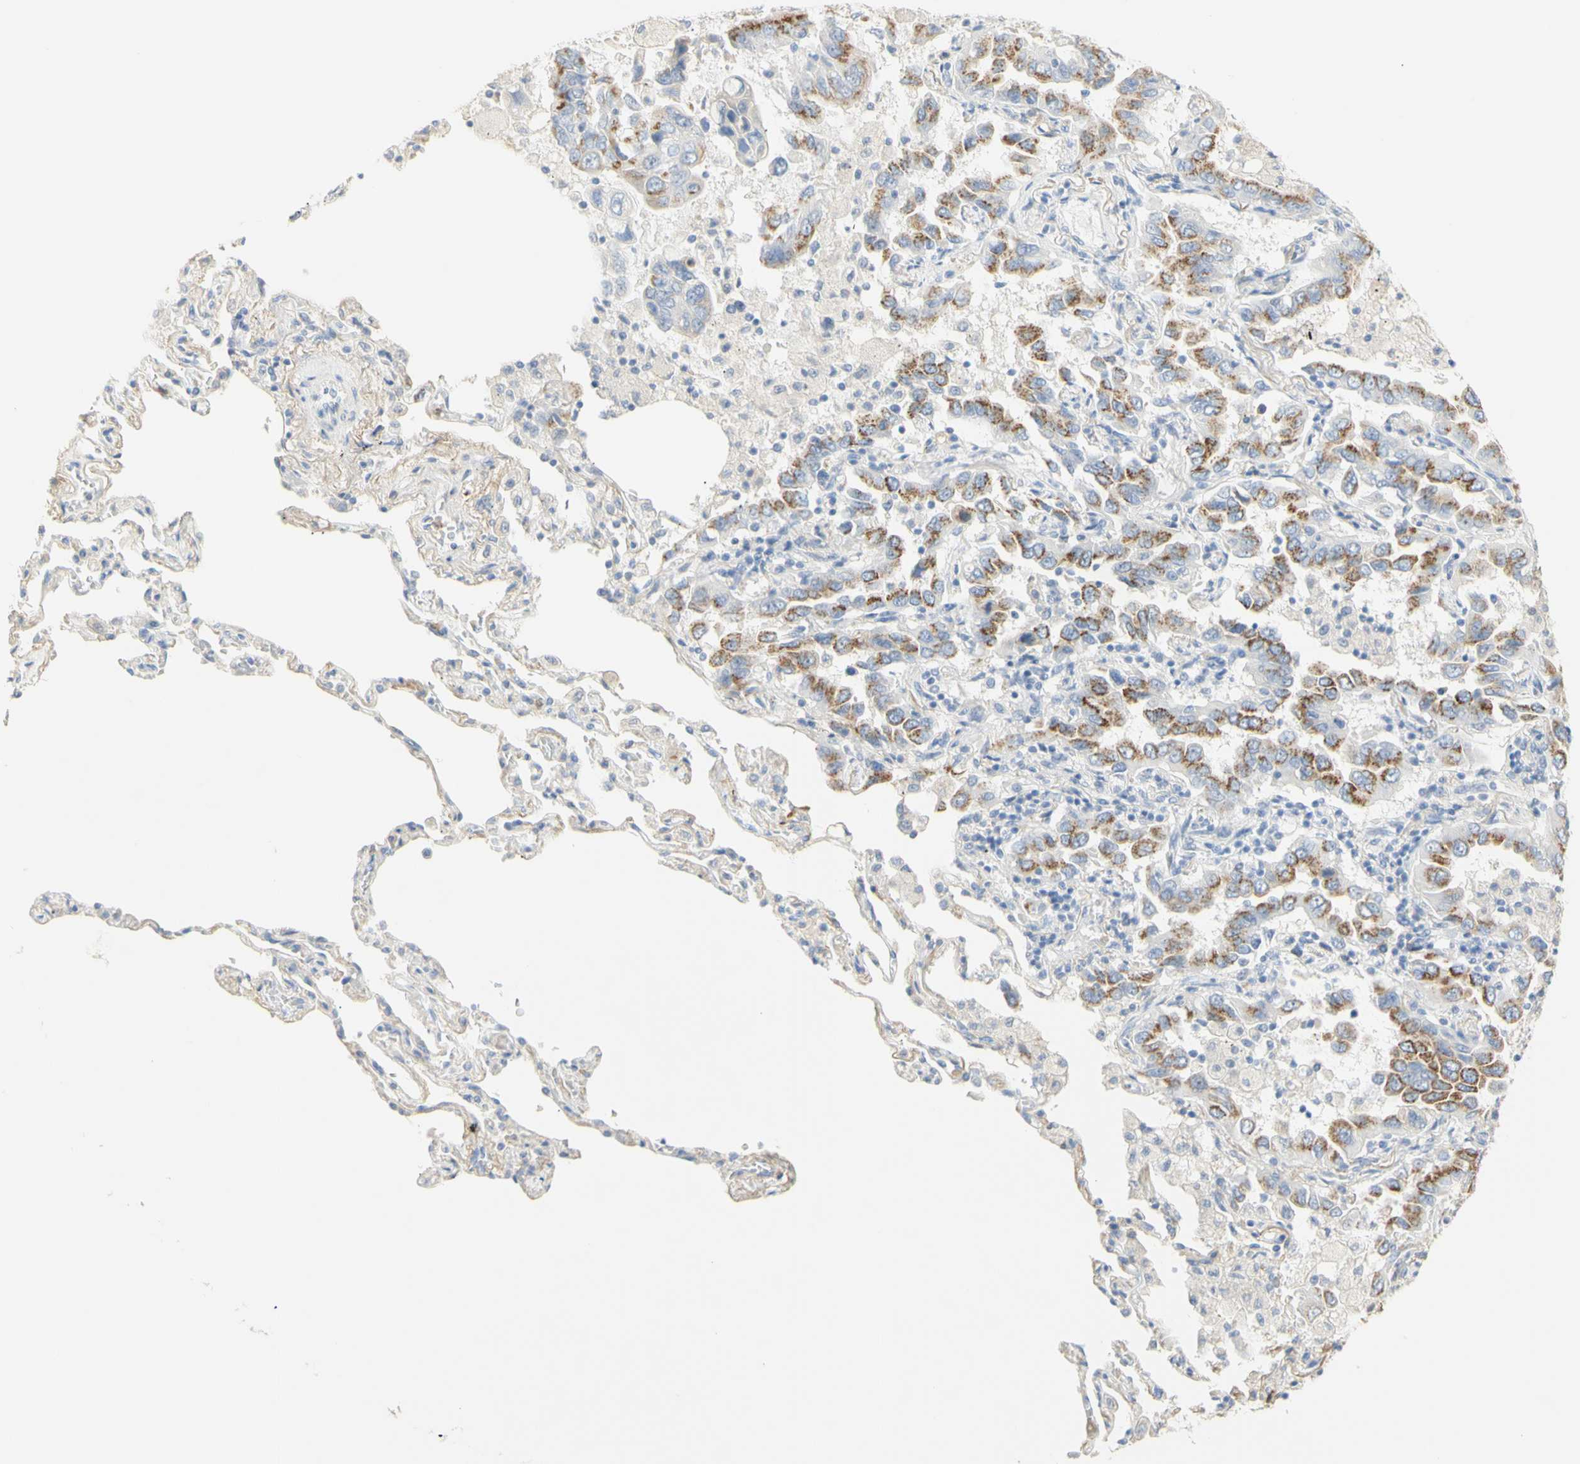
{"staining": {"intensity": "moderate", "quantity": ">75%", "location": "cytoplasmic/membranous"}, "tissue": "lung cancer", "cell_type": "Tumor cells", "image_type": "cancer", "snomed": [{"axis": "morphology", "description": "Adenocarcinoma, NOS"}, {"axis": "topography", "description": "Lung"}], "caption": "A medium amount of moderate cytoplasmic/membranous staining is identified in approximately >75% of tumor cells in lung cancer tissue.", "gene": "B4GALNT3", "patient": {"sex": "male", "age": 64}}